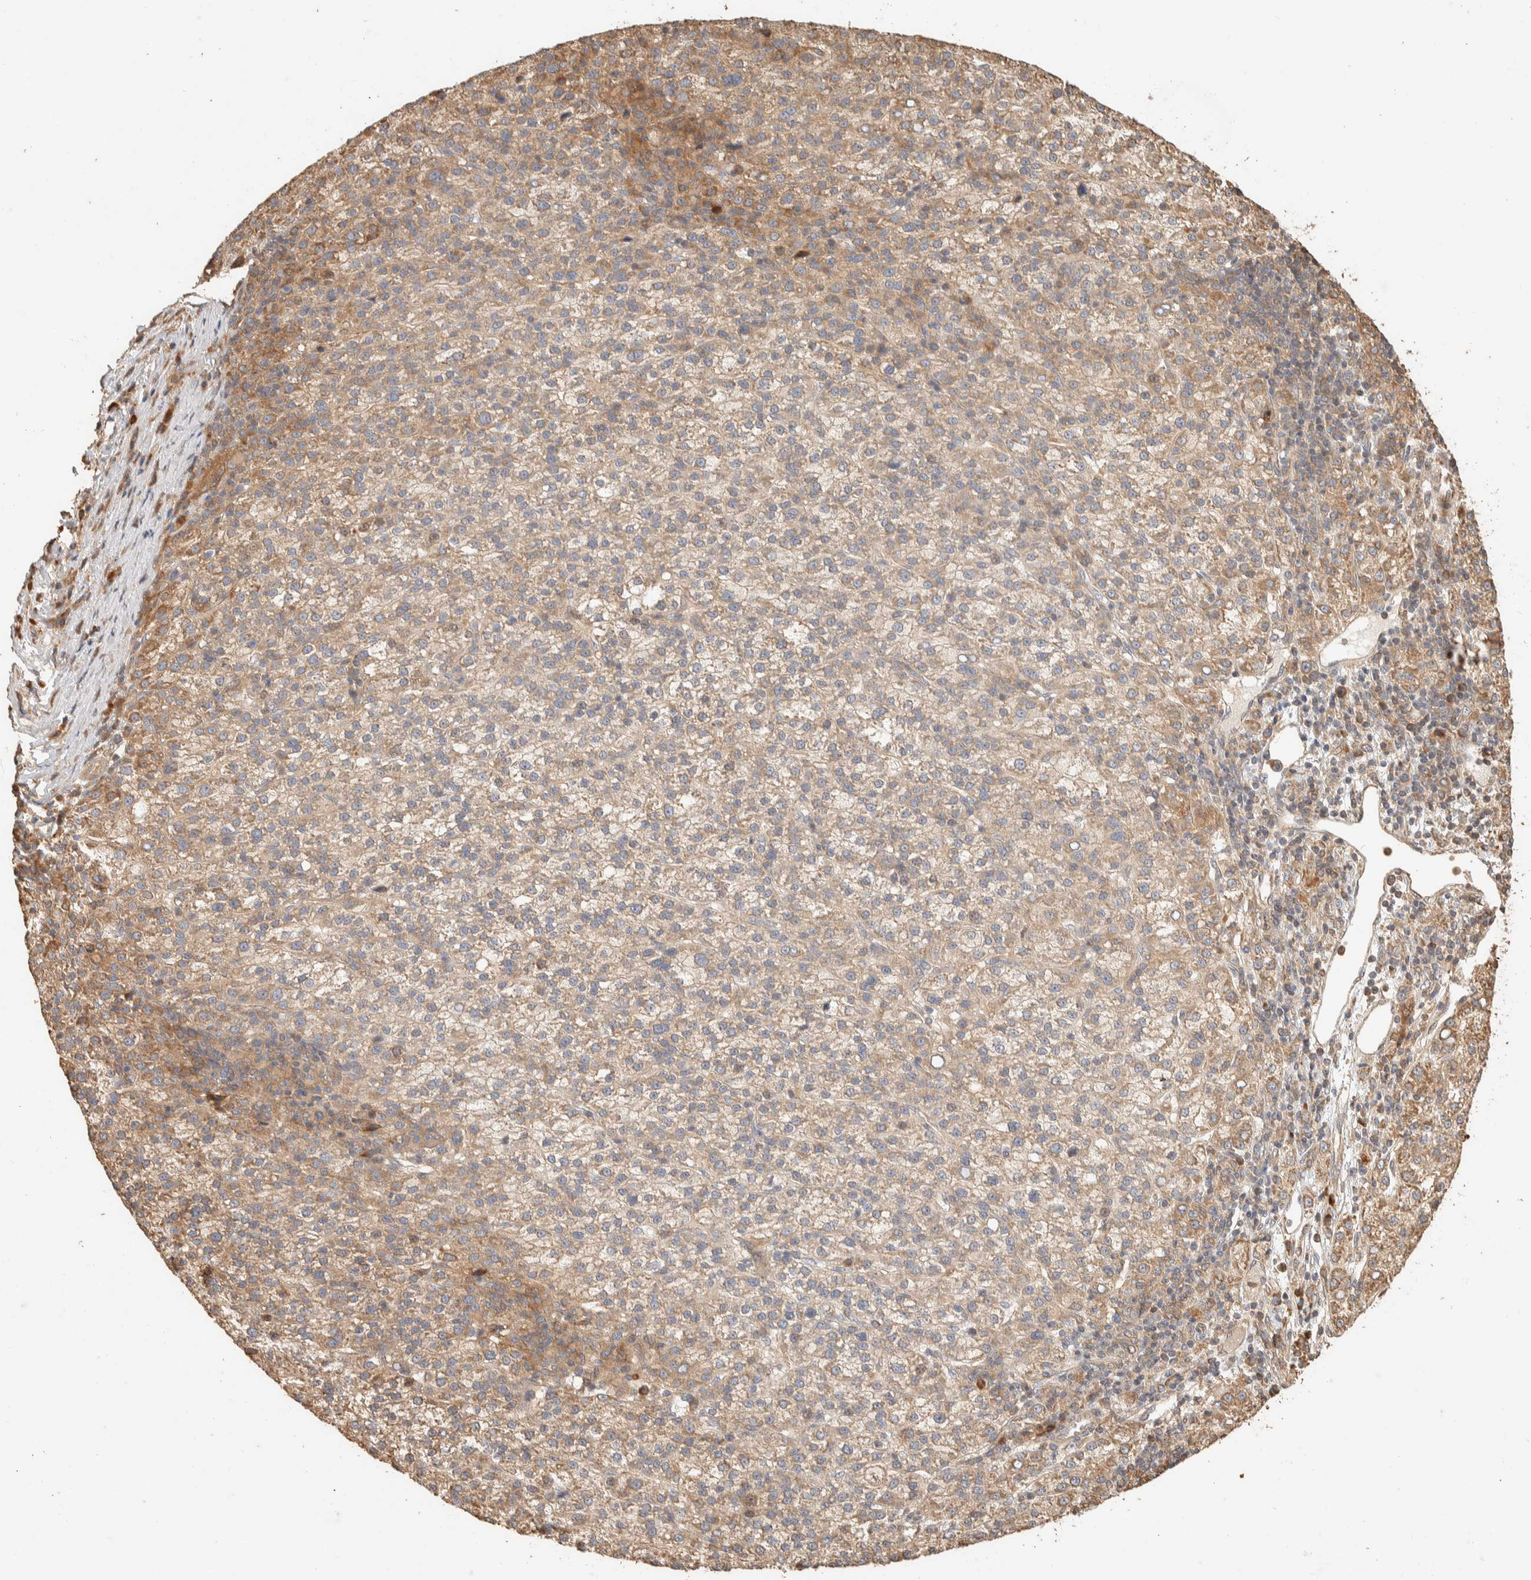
{"staining": {"intensity": "weak", "quantity": ">75%", "location": "cytoplasmic/membranous"}, "tissue": "liver cancer", "cell_type": "Tumor cells", "image_type": "cancer", "snomed": [{"axis": "morphology", "description": "Carcinoma, Hepatocellular, NOS"}, {"axis": "topography", "description": "Liver"}], "caption": "Immunohistochemical staining of liver cancer (hepatocellular carcinoma) exhibits weak cytoplasmic/membranous protein expression in about >75% of tumor cells. The protein is stained brown, and the nuclei are stained in blue (DAB (3,3'-diaminobenzidine) IHC with brightfield microscopy, high magnification).", "gene": "EXOC7", "patient": {"sex": "female", "age": 58}}